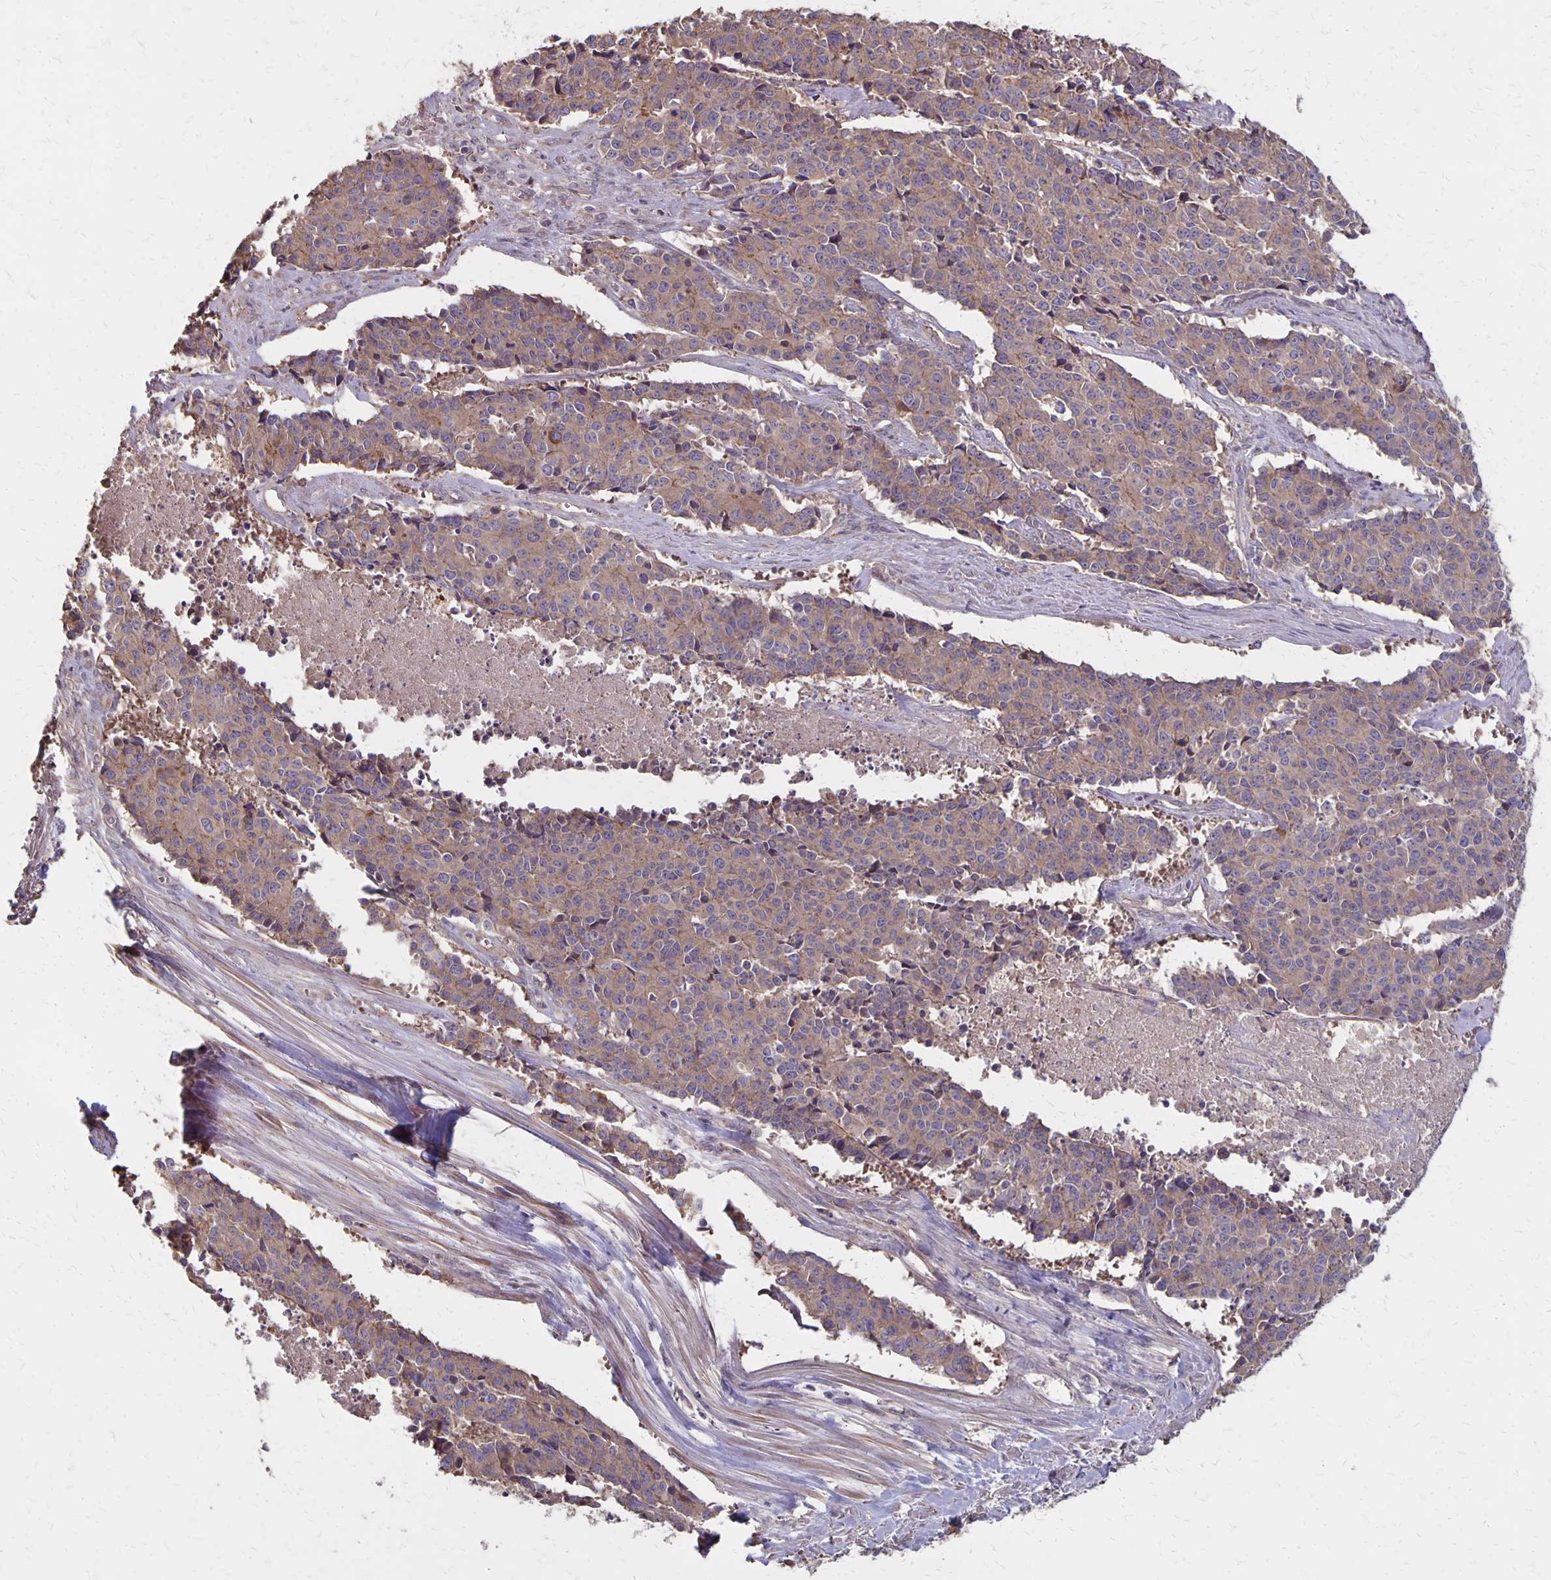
{"staining": {"intensity": "weak", "quantity": ">75%", "location": "cytoplasmic/membranous"}, "tissue": "cervical cancer", "cell_type": "Tumor cells", "image_type": "cancer", "snomed": [{"axis": "morphology", "description": "Squamous cell carcinoma, NOS"}, {"axis": "topography", "description": "Cervix"}], "caption": "An image of human cervical cancer (squamous cell carcinoma) stained for a protein exhibits weak cytoplasmic/membranous brown staining in tumor cells. Using DAB (brown) and hematoxylin (blue) stains, captured at high magnification using brightfield microscopy.", "gene": "PROM2", "patient": {"sex": "female", "age": 28}}